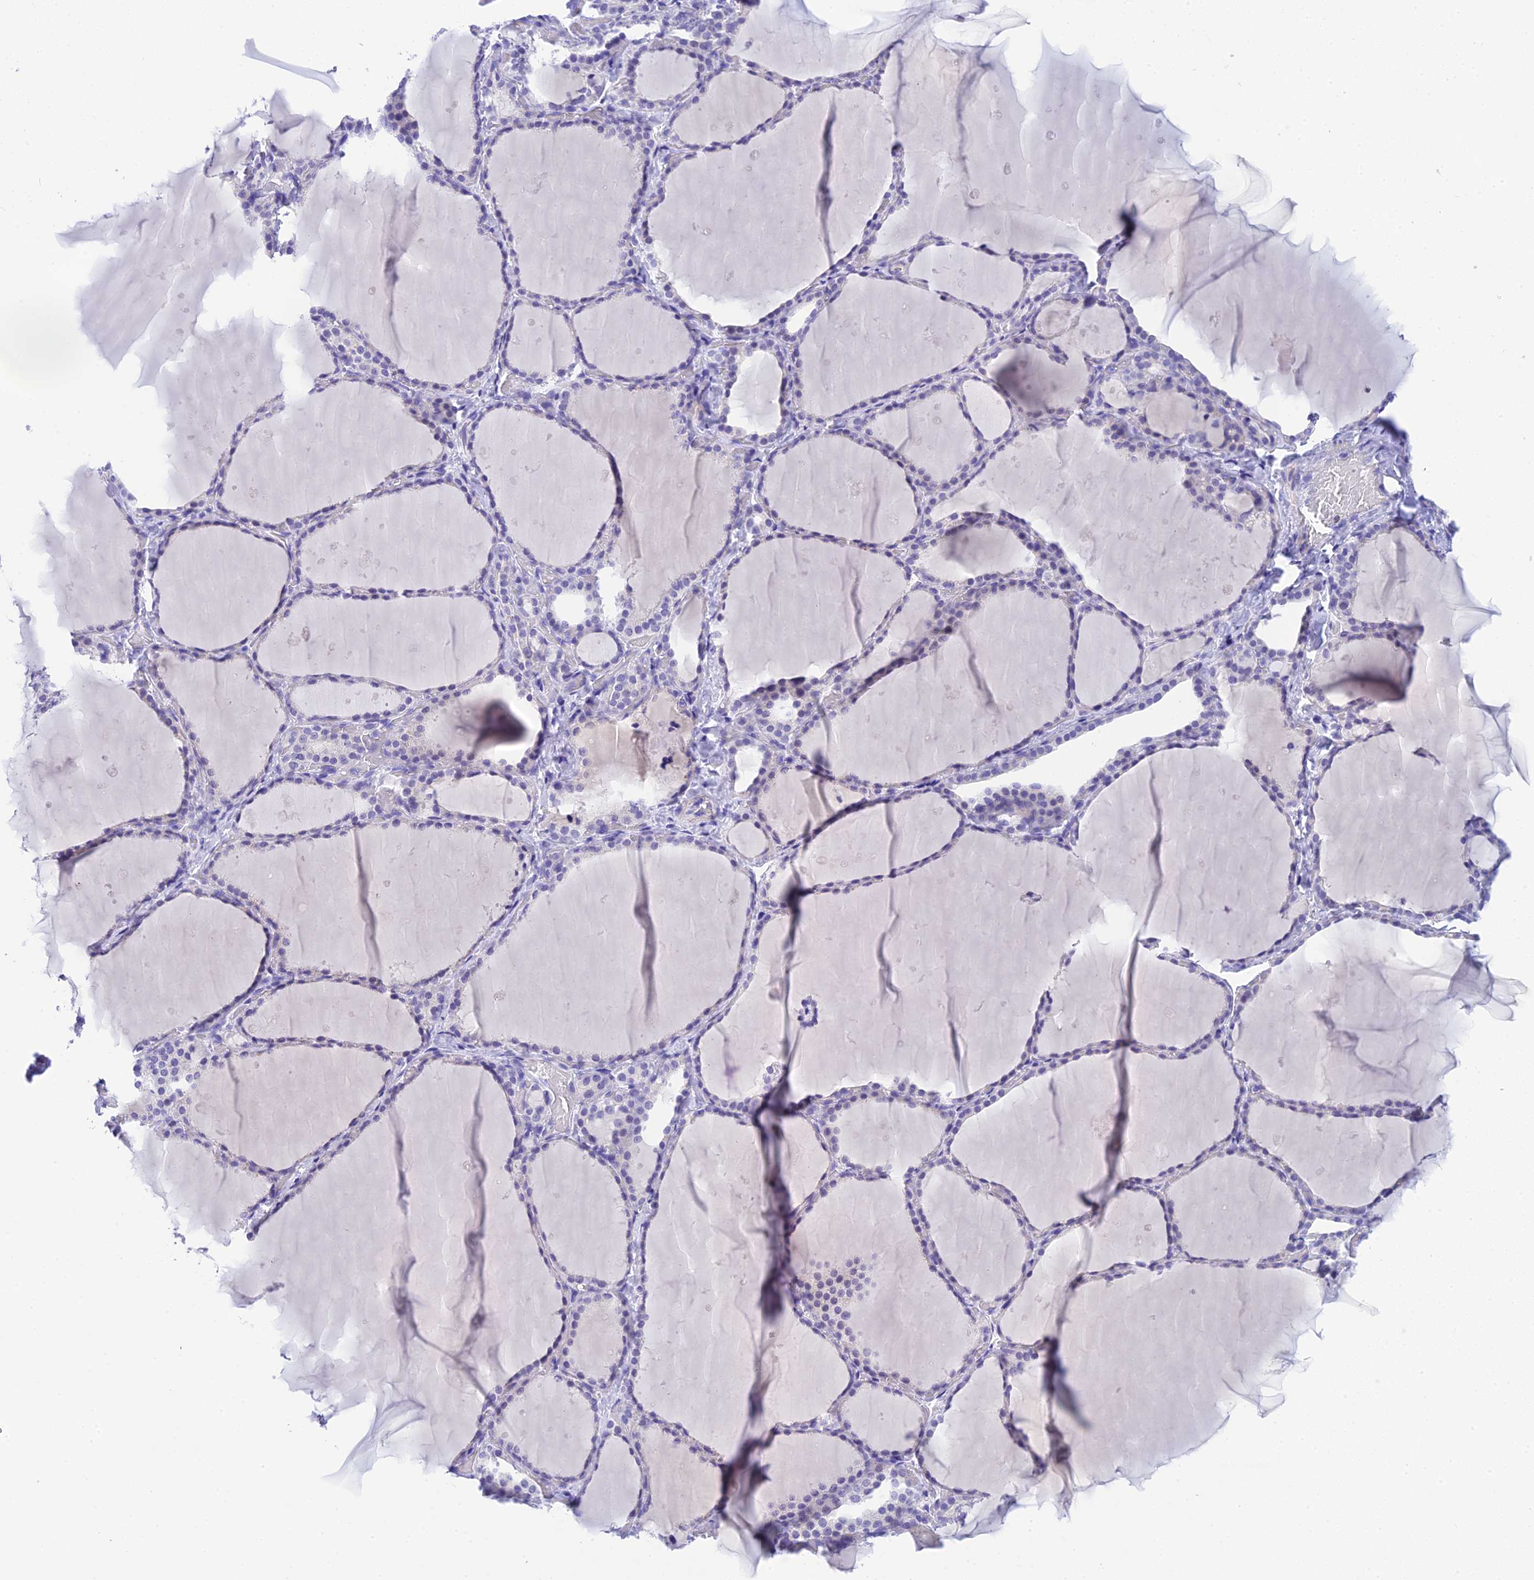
{"staining": {"intensity": "negative", "quantity": "none", "location": "none"}, "tissue": "thyroid gland", "cell_type": "Glandular cells", "image_type": "normal", "snomed": [{"axis": "morphology", "description": "Normal tissue, NOS"}, {"axis": "topography", "description": "Thyroid gland"}], "caption": "Benign thyroid gland was stained to show a protein in brown. There is no significant expression in glandular cells. (DAB IHC, high magnification).", "gene": "KDELR3", "patient": {"sex": "female", "age": 44}}